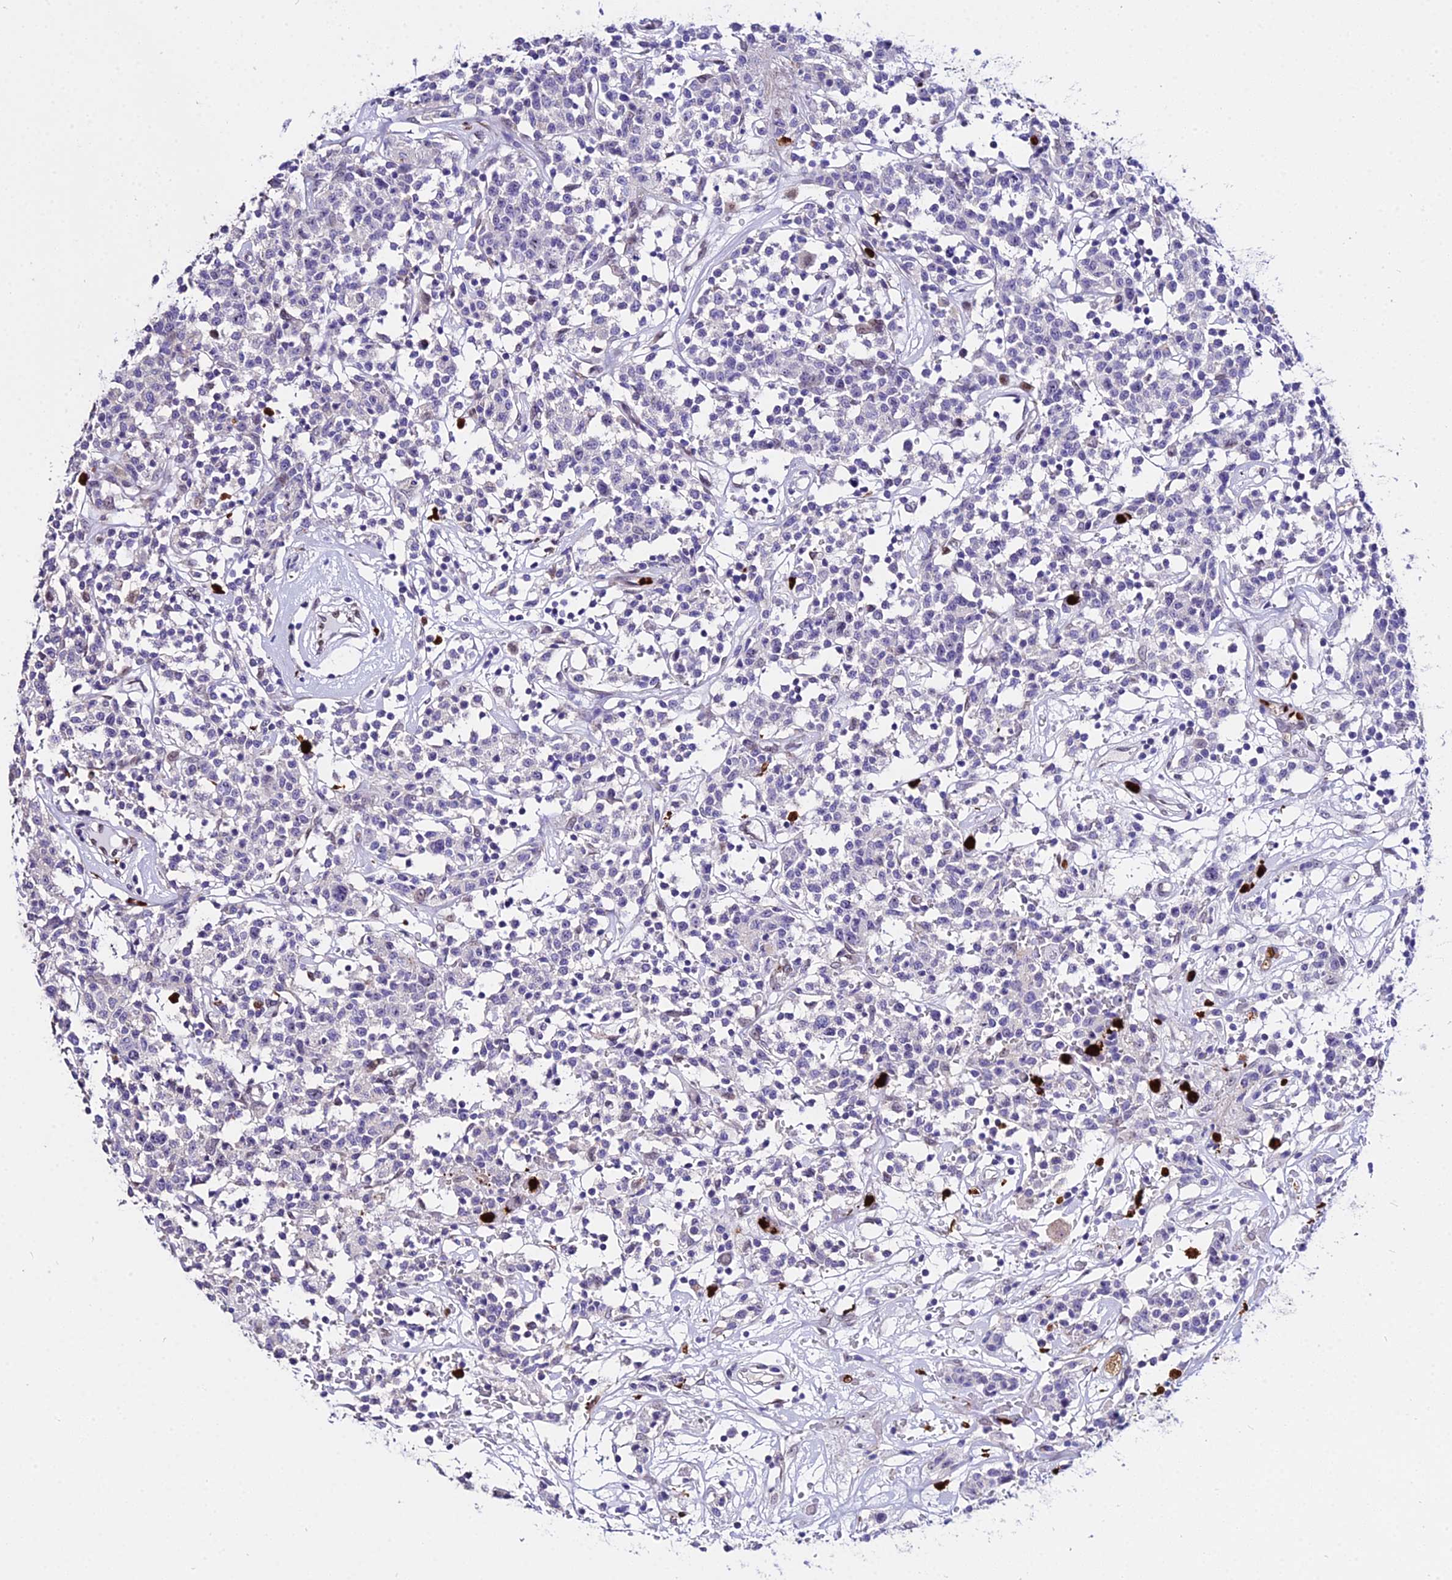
{"staining": {"intensity": "negative", "quantity": "none", "location": "none"}, "tissue": "lymphoma", "cell_type": "Tumor cells", "image_type": "cancer", "snomed": [{"axis": "morphology", "description": "Malignant lymphoma, non-Hodgkin's type, Low grade"}, {"axis": "topography", "description": "Small intestine"}], "caption": "Protein analysis of malignant lymphoma, non-Hodgkin's type (low-grade) demonstrates no significant positivity in tumor cells.", "gene": "MCM10", "patient": {"sex": "female", "age": 59}}